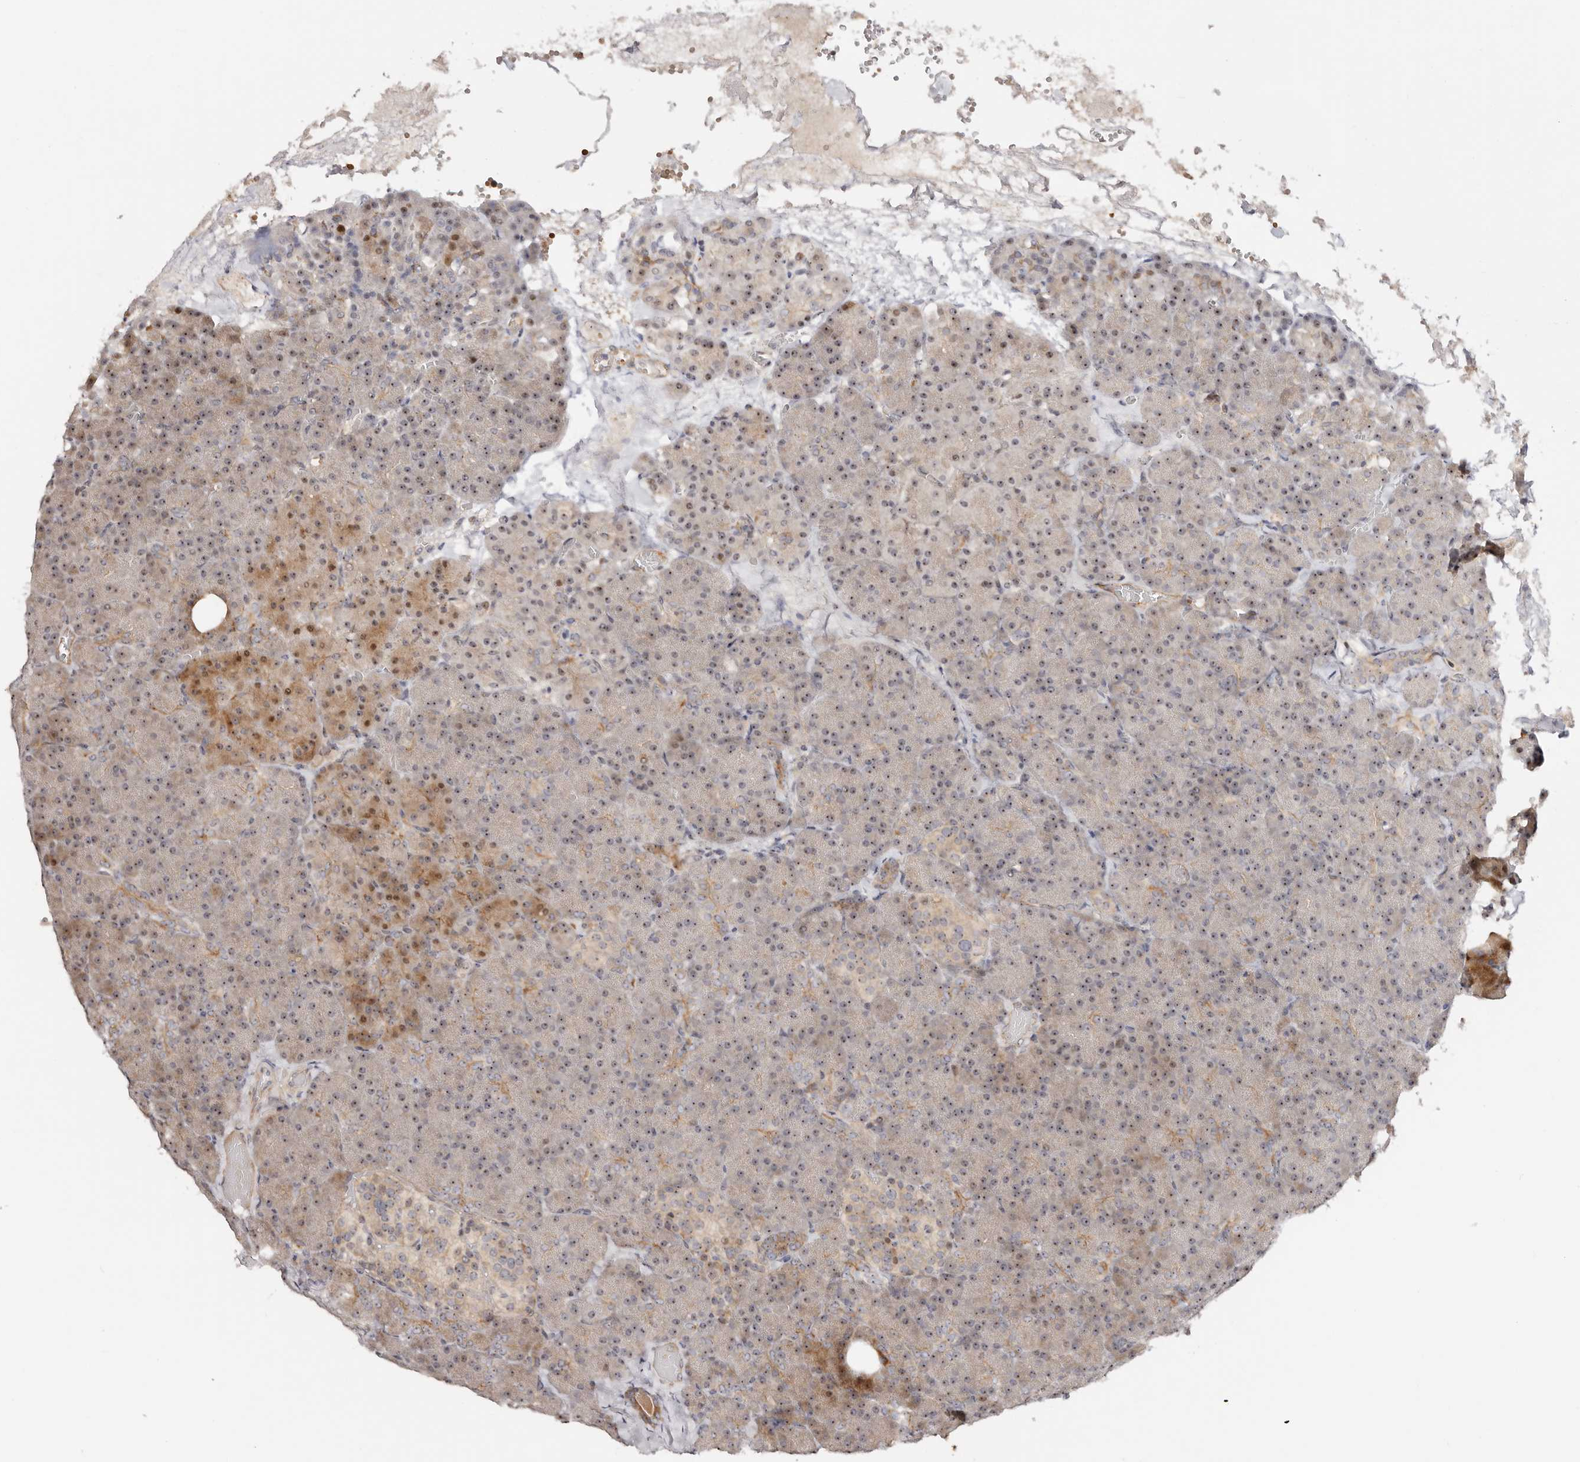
{"staining": {"intensity": "moderate", "quantity": ">75%", "location": "cytoplasmic/membranous,nuclear"}, "tissue": "pancreas", "cell_type": "Exocrine glandular cells", "image_type": "normal", "snomed": [{"axis": "morphology", "description": "Normal tissue, NOS"}, {"axis": "morphology", "description": "Carcinoid, malignant, NOS"}, {"axis": "topography", "description": "Pancreas"}], "caption": "A high-resolution photomicrograph shows immunohistochemistry staining of benign pancreas, which reveals moderate cytoplasmic/membranous,nuclear positivity in about >75% of exocrine glandular cells.", "gene": "ODF2L", "patient": {"sex": "female", "age": 35}}